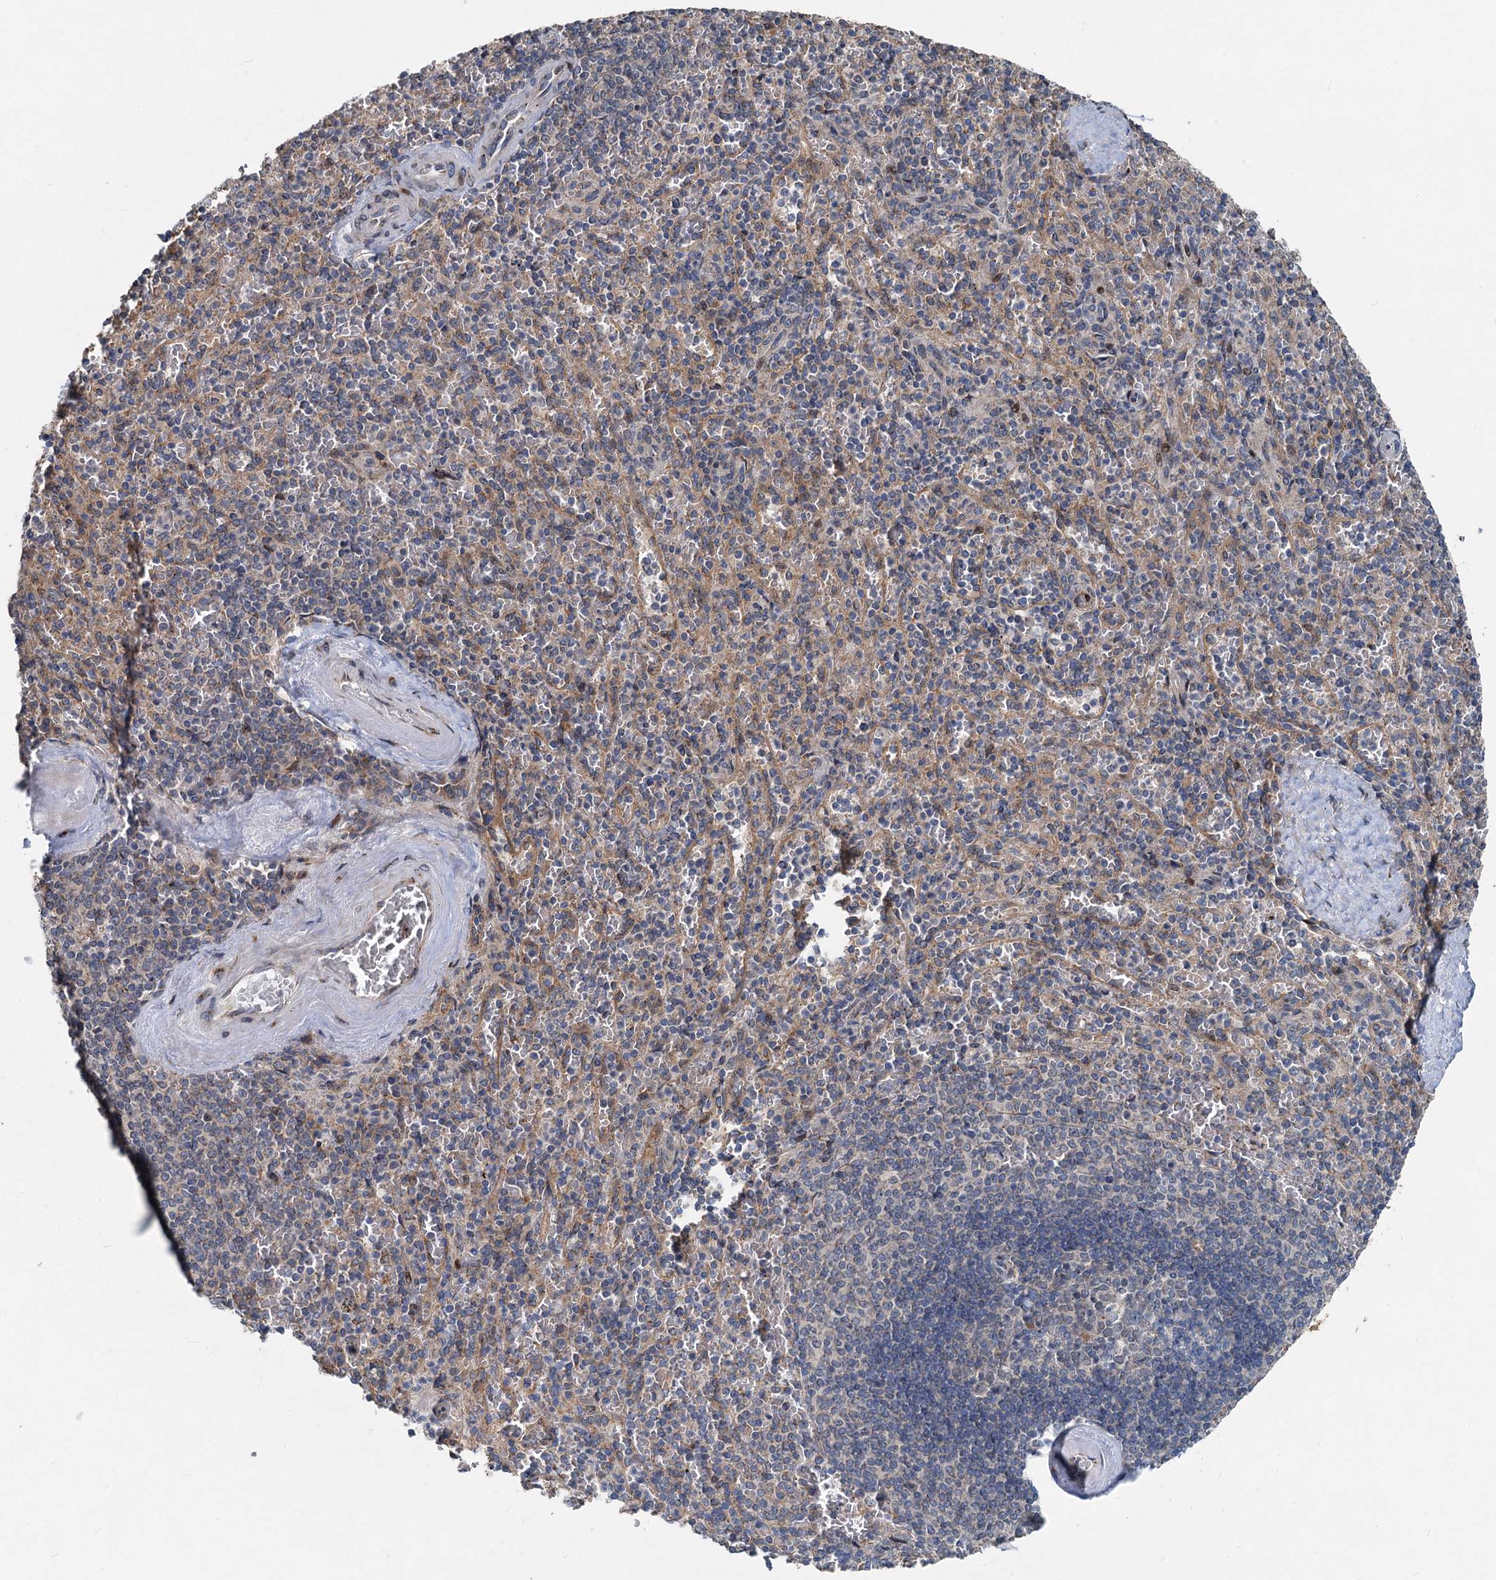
{"staining": {"intensity": "negative", "quantity": "none", "location": "none"}, "tissue": "spleen", "cell_type": "Cells in red pulp", "image_type": "normal", "snomed": [{"axis": "morphology", "description": "Normal tissue, NOS"}, {"axis": "topography", "description": "Spleen"}], "caption": "High power microscopy micrograph of an immunohistochemistry histopathology image of unremarkable spleen, revealing no significant staining in cells in red pulp.", "gene": "CEP68", "patient": {"sex": "male", "age": 82}}